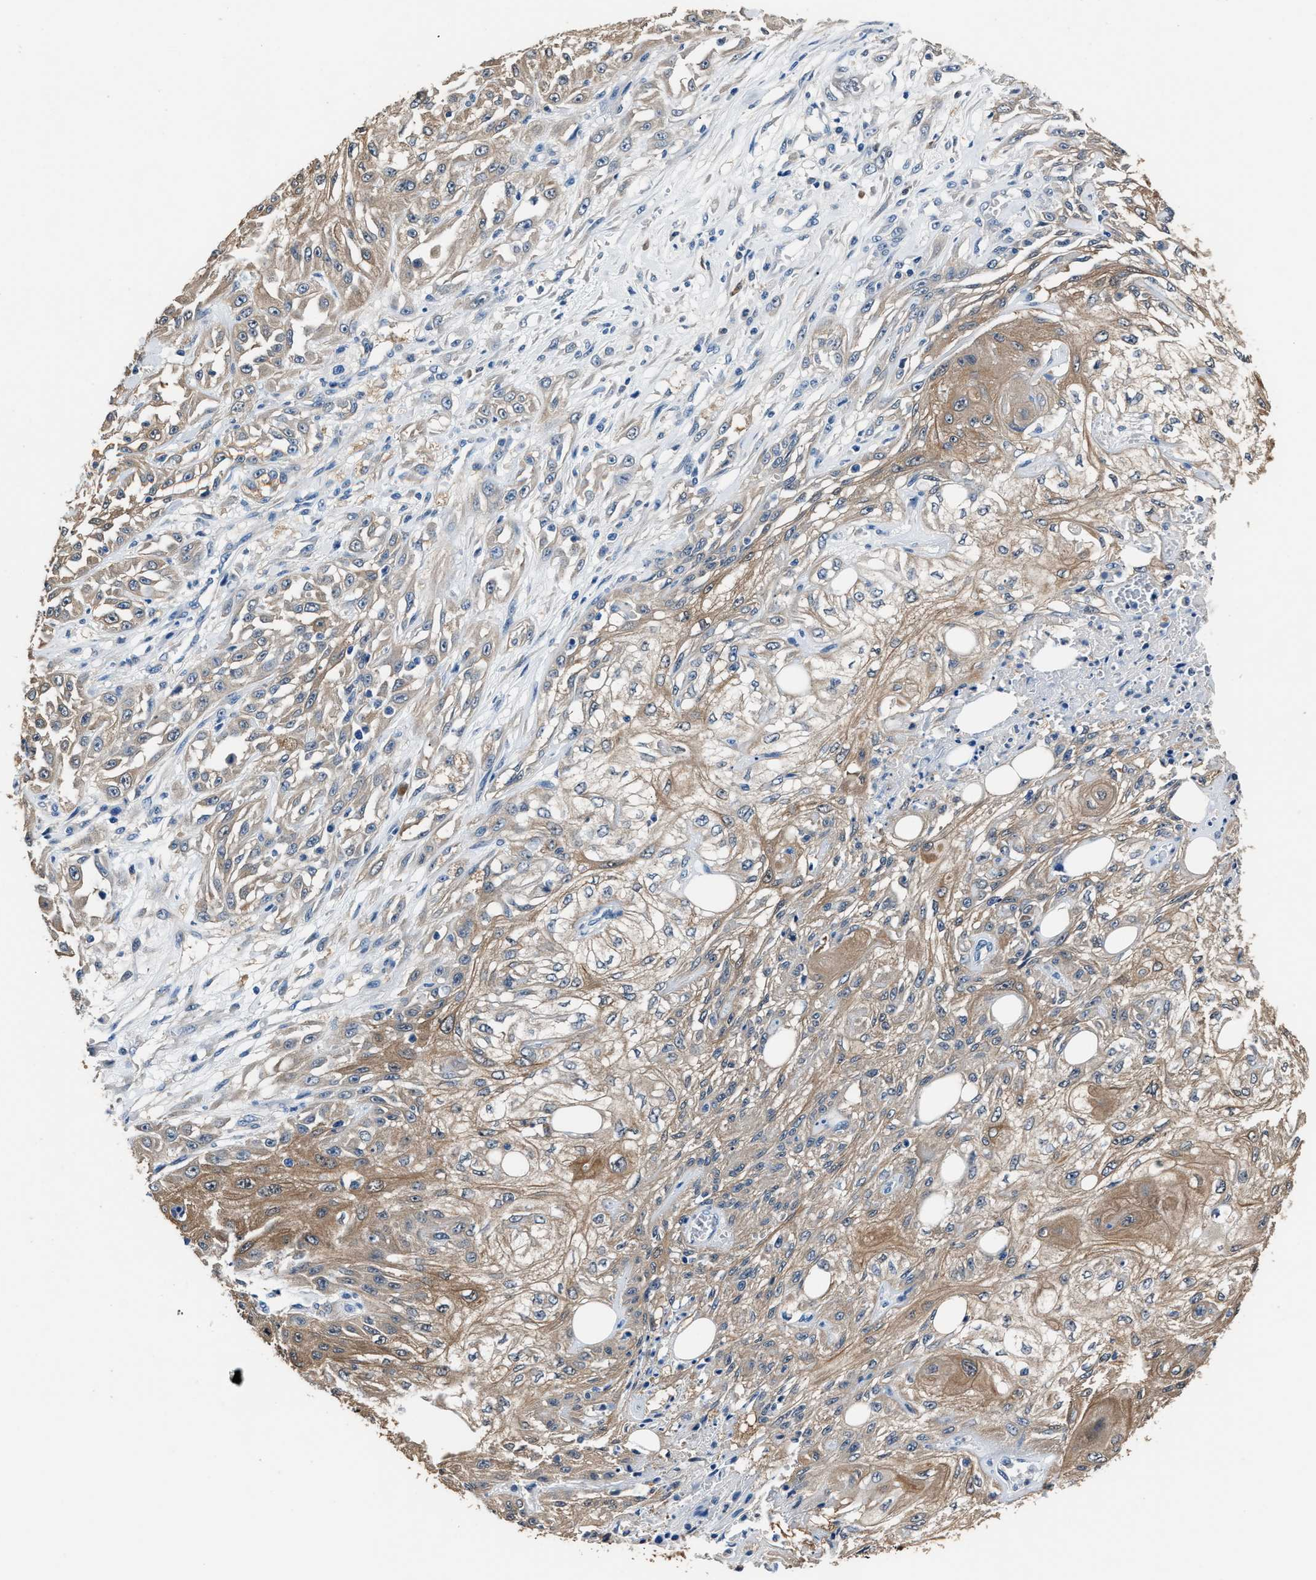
{"staining": {"intensity": "moderate", "quantity": ">75%", "location": "cytoplasmic/membranous"}, "tissue": "skin cancer", "cell_type": "Tumor cells", "image_type": "cancer", "snomed": [{"axis": "morphology", "description": "Squamous cell carcinoma, NOS"}, {"axis": "morphology", "description": "Squamous cell carcinoma, metastatic, NOS"}, {"axis": "topography", "description": "Skin"}, {"axis": "topography", "description": "Lymph node"}], "caption": "Immunohistochemistry (IHC) photomicrograph of neoplastic tissue: skin cancer (squamous cell carcinoma) stained using IHC demonstrates medium levels of moderate protein expression localized specifically in the cytoplasmic/membranous of tumor cells, appearing as a cytoplasmic/membranous brown color.", "gene": "GSTP1", "patient": {"sex": "male", "age": 75}}